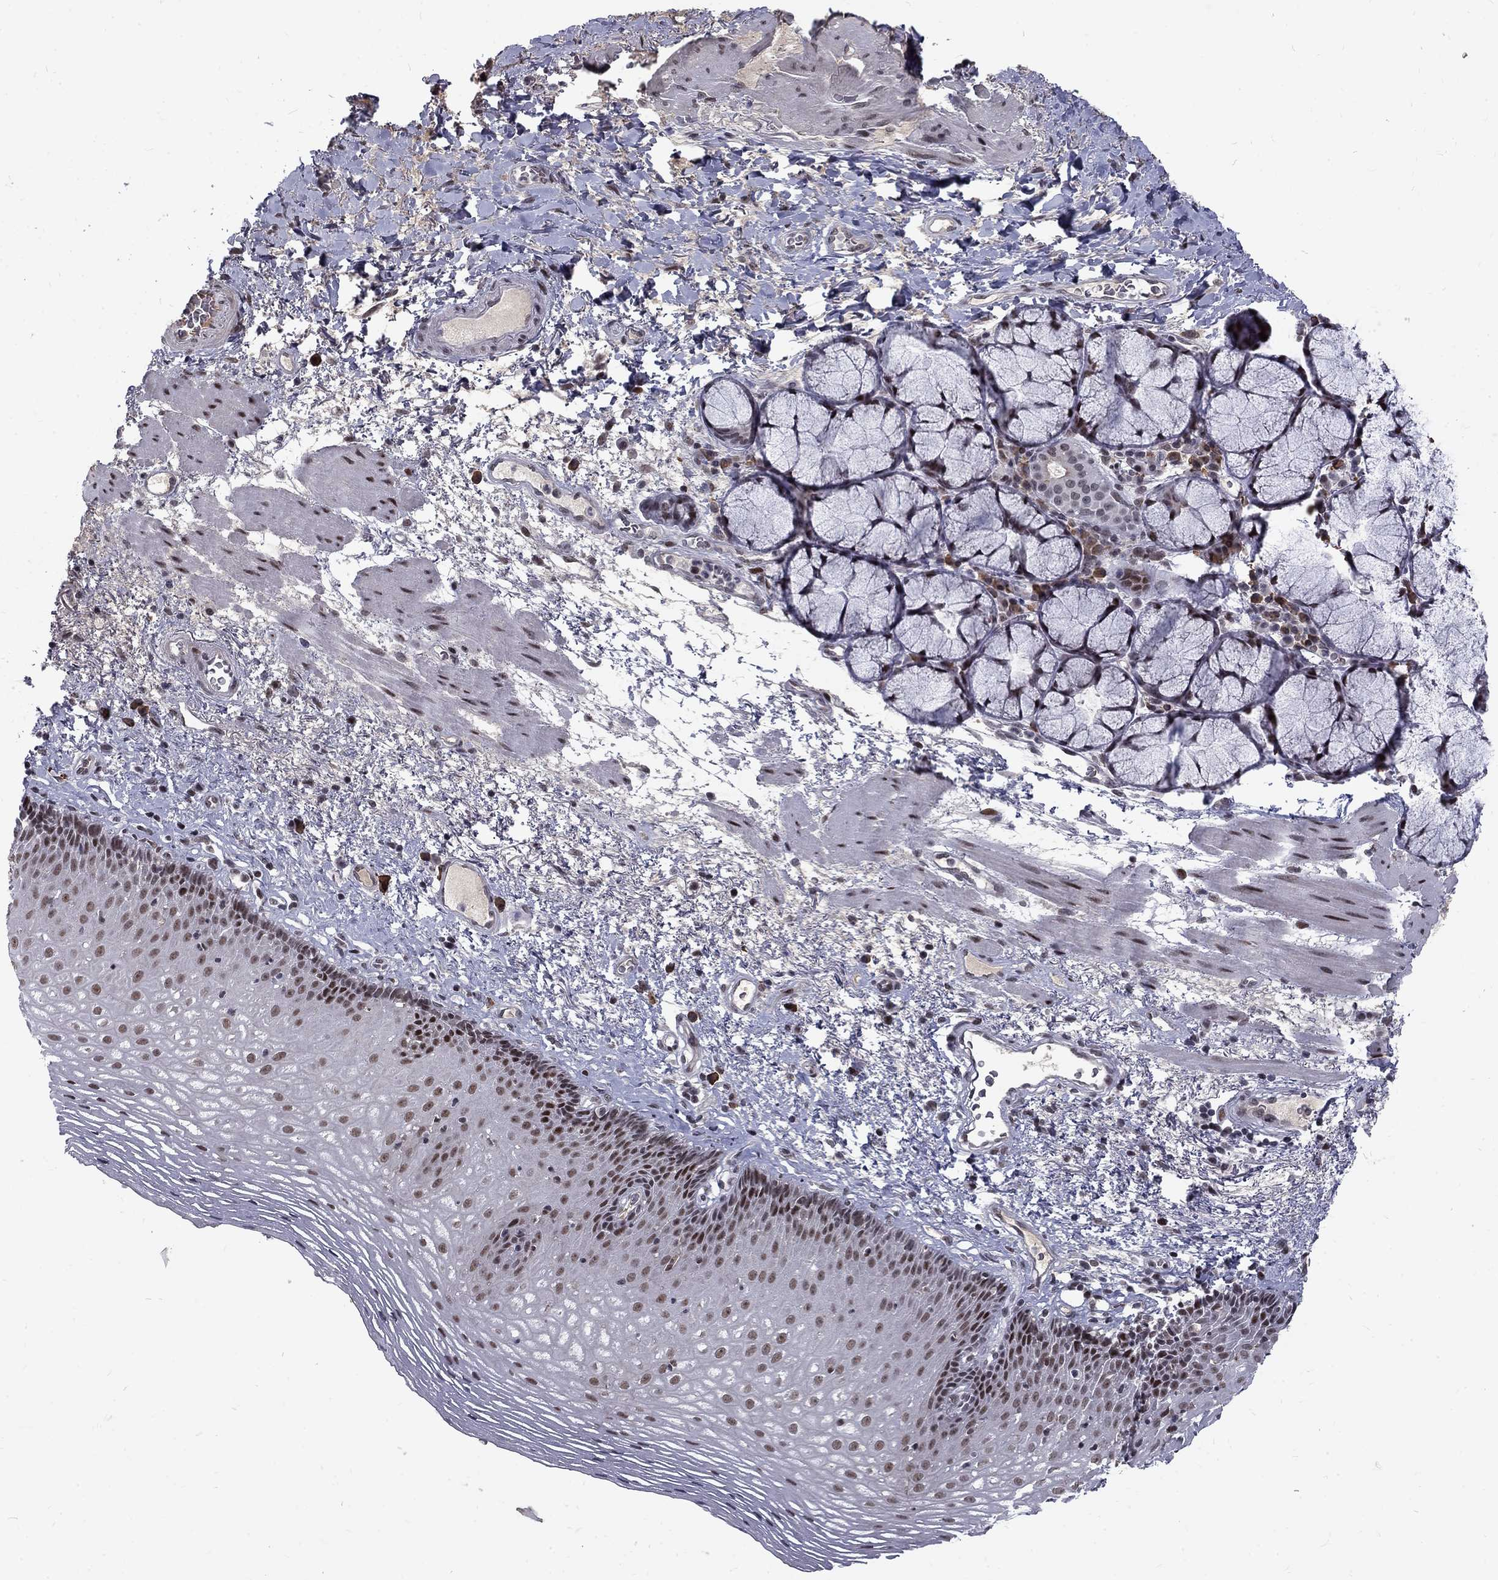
{"staining": {"intensity": "strong", "quantity": "25%-75%", "location": "nuclear"}, "tissue": "esophagus", "cell_type": "Squamous epithelial cells", "image_type": "normal", "snomed": [{"axis": "morphology", "description": "Normal tissue, NOS"}, {"axis": "topography", "description": "Esophagus"}], "caption": "Squamous epithelial cells show strong nuclear positivity in approximately 25%-75% of cells in unremarkable esophagus.", "gene": "TCEAL1", "patient": {"sex": "male", "age": 76}}